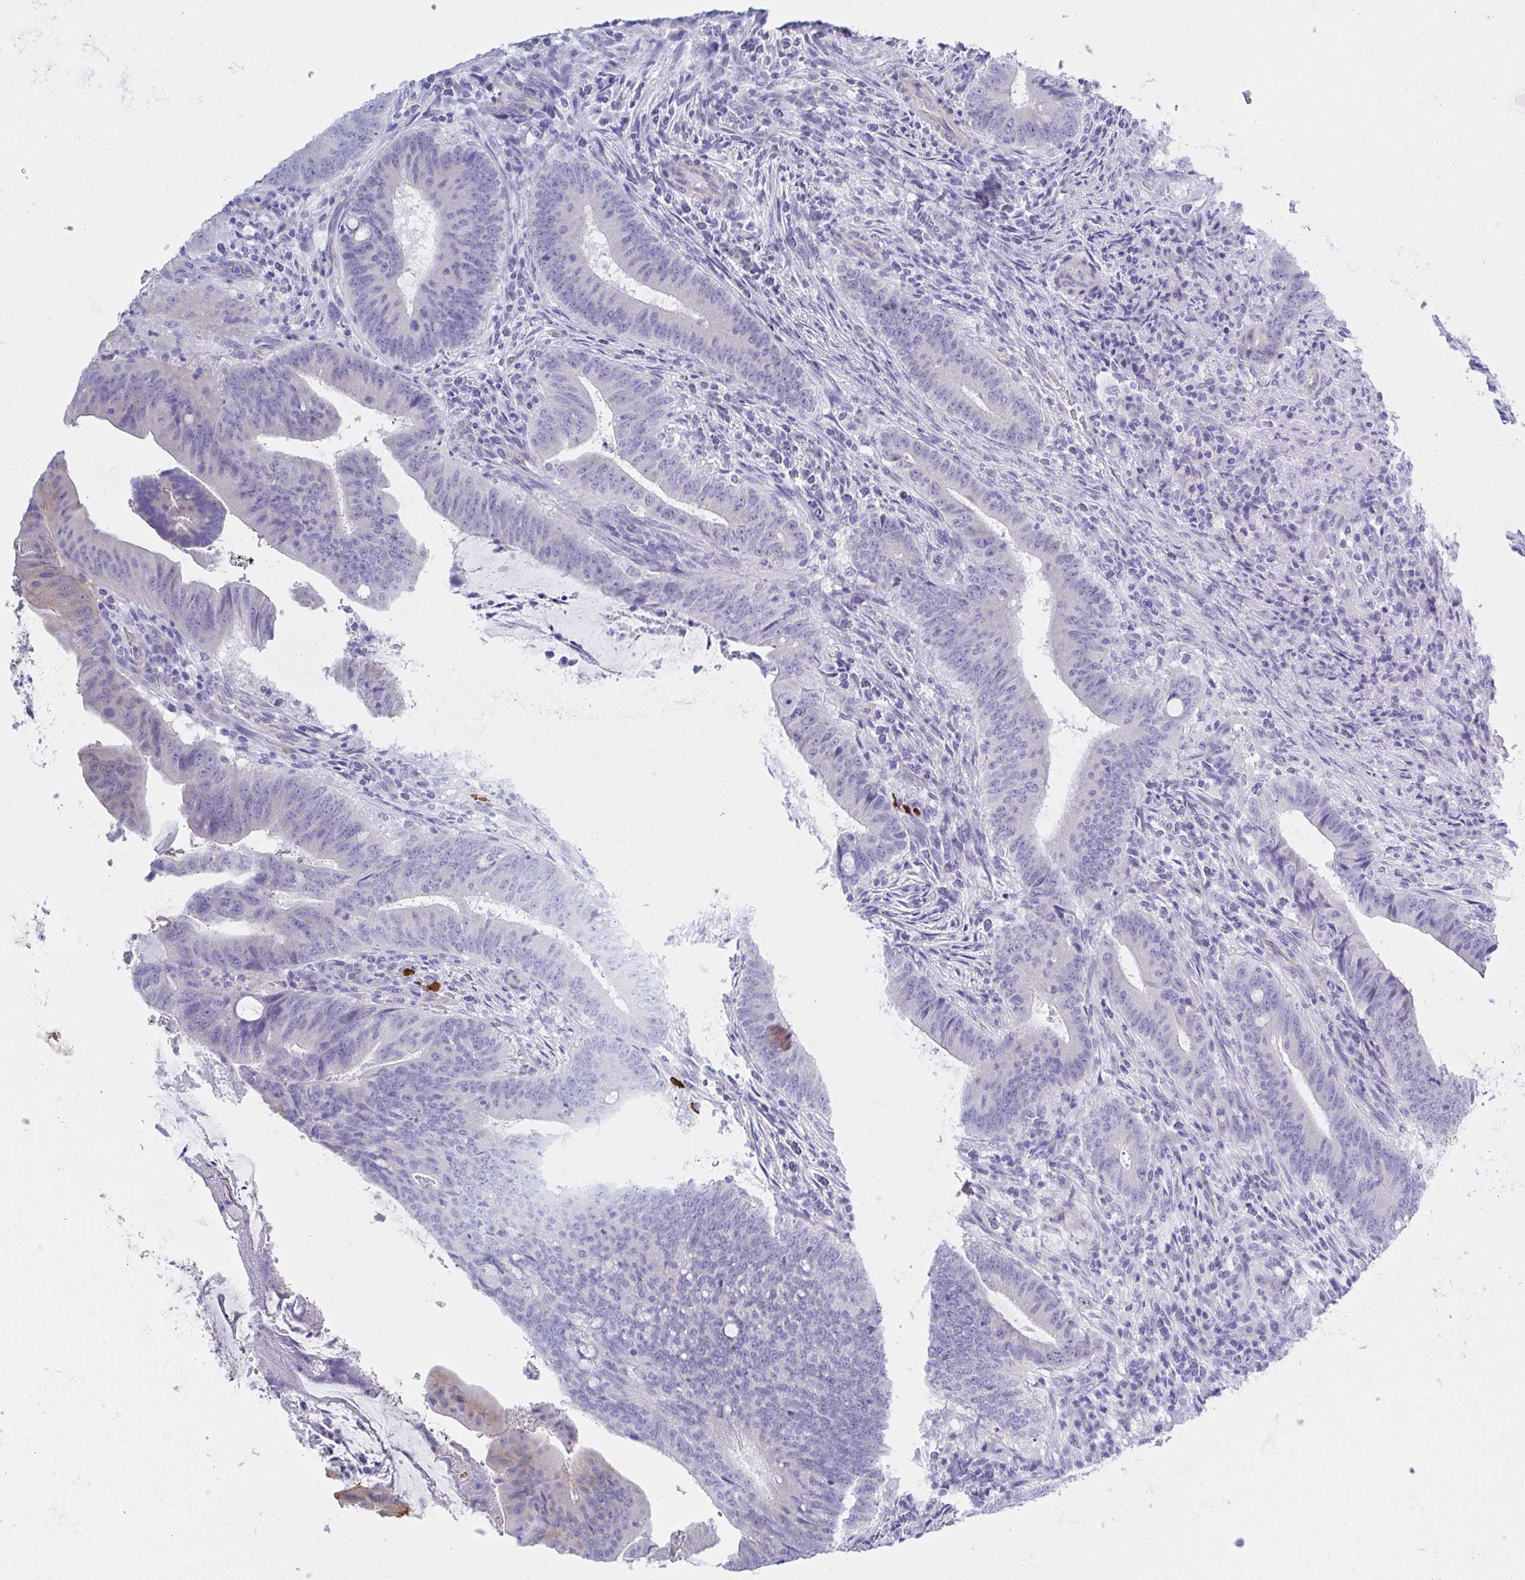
{"staining": {"intensity": "negative", "quantity": "none", "location": "none"}, "tissue": "colorectal cancer", "cell_type": "Tumor cells", "image_type": "cancer", "snomed": [{"axis": "morphology", "description": "Adenocarcinoma, NOS"}, {"axis": "topography", "description": "Colon"}], "caption": "High magnification brightfield microscopy of colorectal cancer stained with DAB (brown) and counterstained with hematoxylin (blue): tumor cells show no significant staining.", "gene": "MUCL3", "patient": {"sex": "female", "age": 43}}